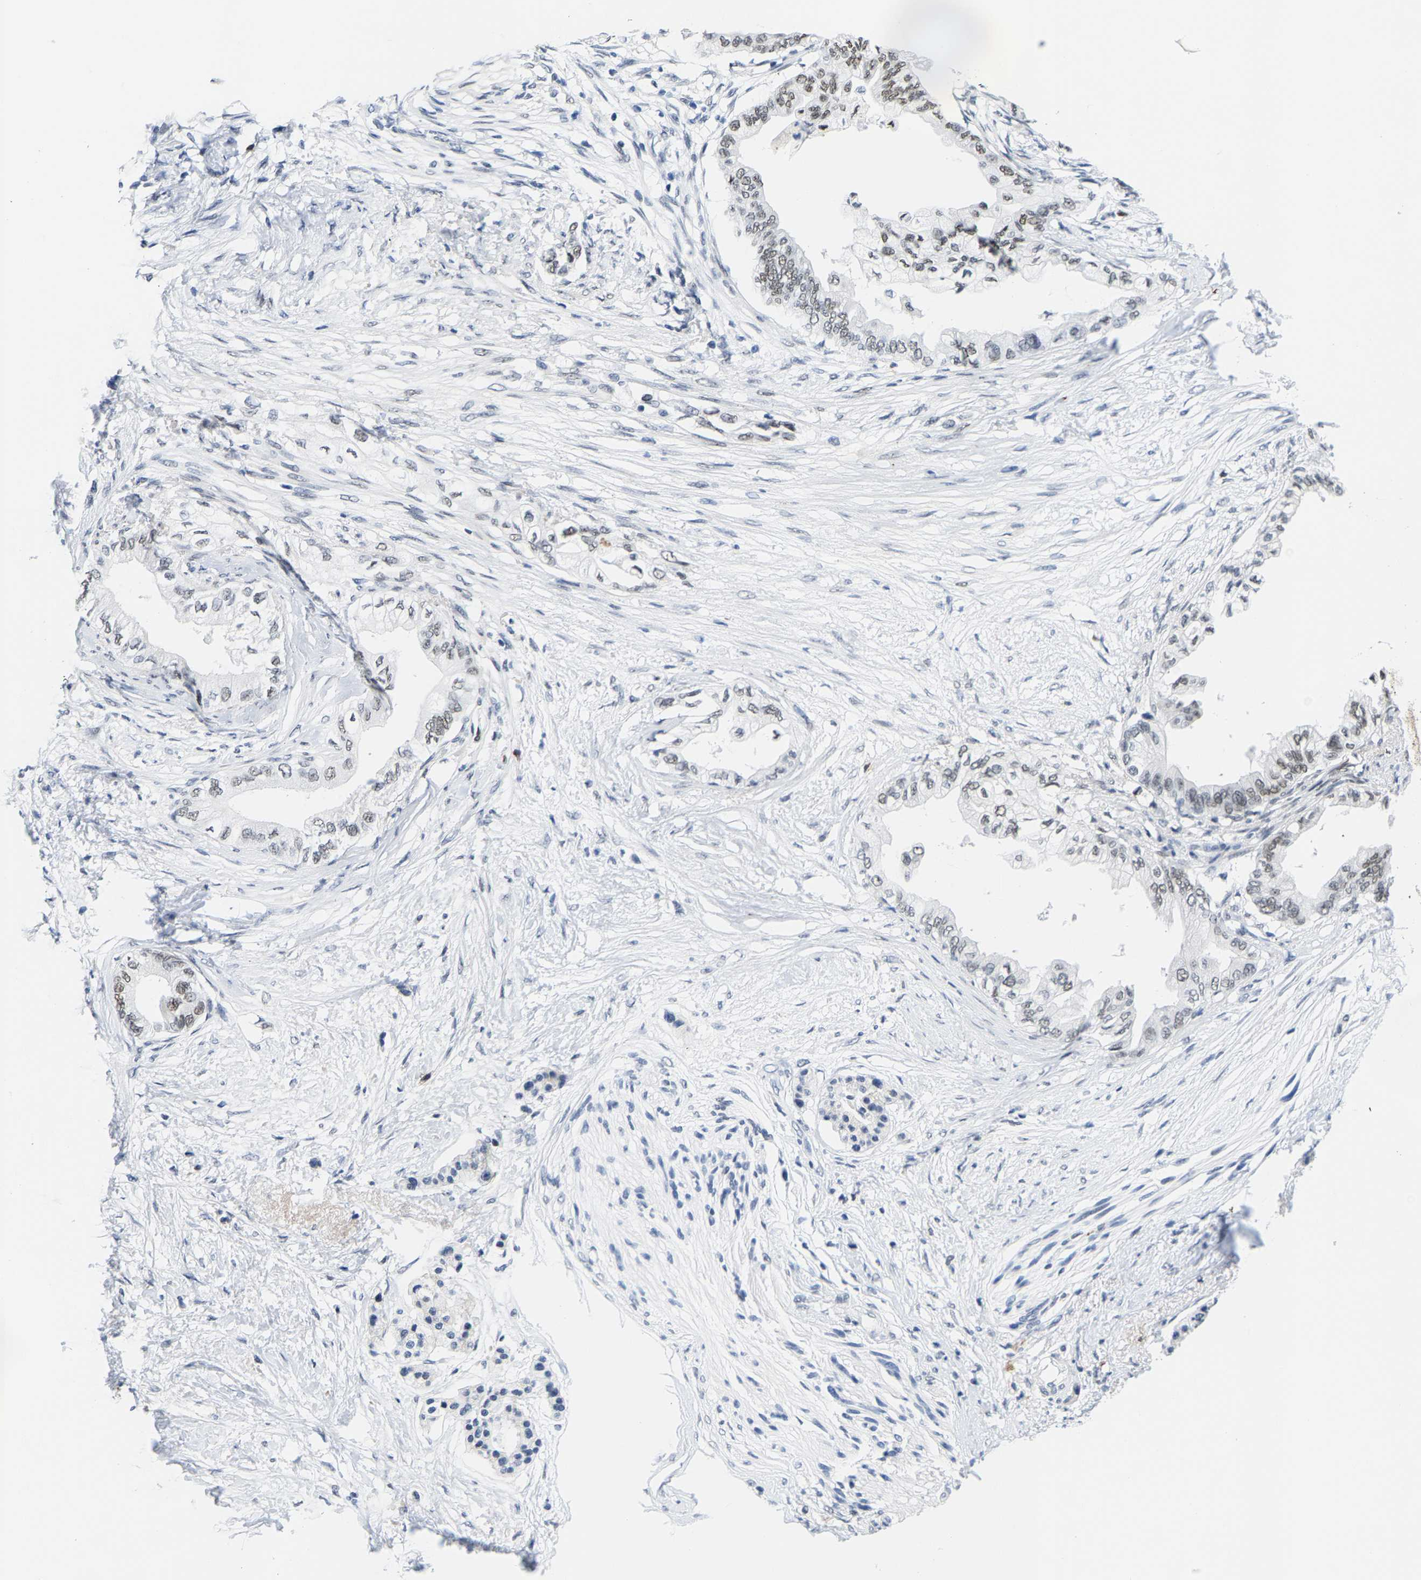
{"staining": {"intensity": "weak", "quantity": "25%-75%", "location": "nuclear"}, "tissue": "pancreatic cancer", "cell_type": "Tumor cells", "image_type": "cancer", "snomed": [{"axis": "morphology", "description": "Normal tissue, NOS"}, {"axis": "morphology", "description": "Adenocarcinoma, NOS"}, {"axis": "topography", "description": "Pancreas"}, {"axis": "topography", "description": "Duodenum"}], "caption": "An IHC photomicrograph of neoplastic tissue is shown. Protein staining in brown labels weak nuclear positivity in adenocarcinoma (pancreatic) within tumor cells.", "gene": "SETD1B", "patient": {"sex": "female", "age": 60}}